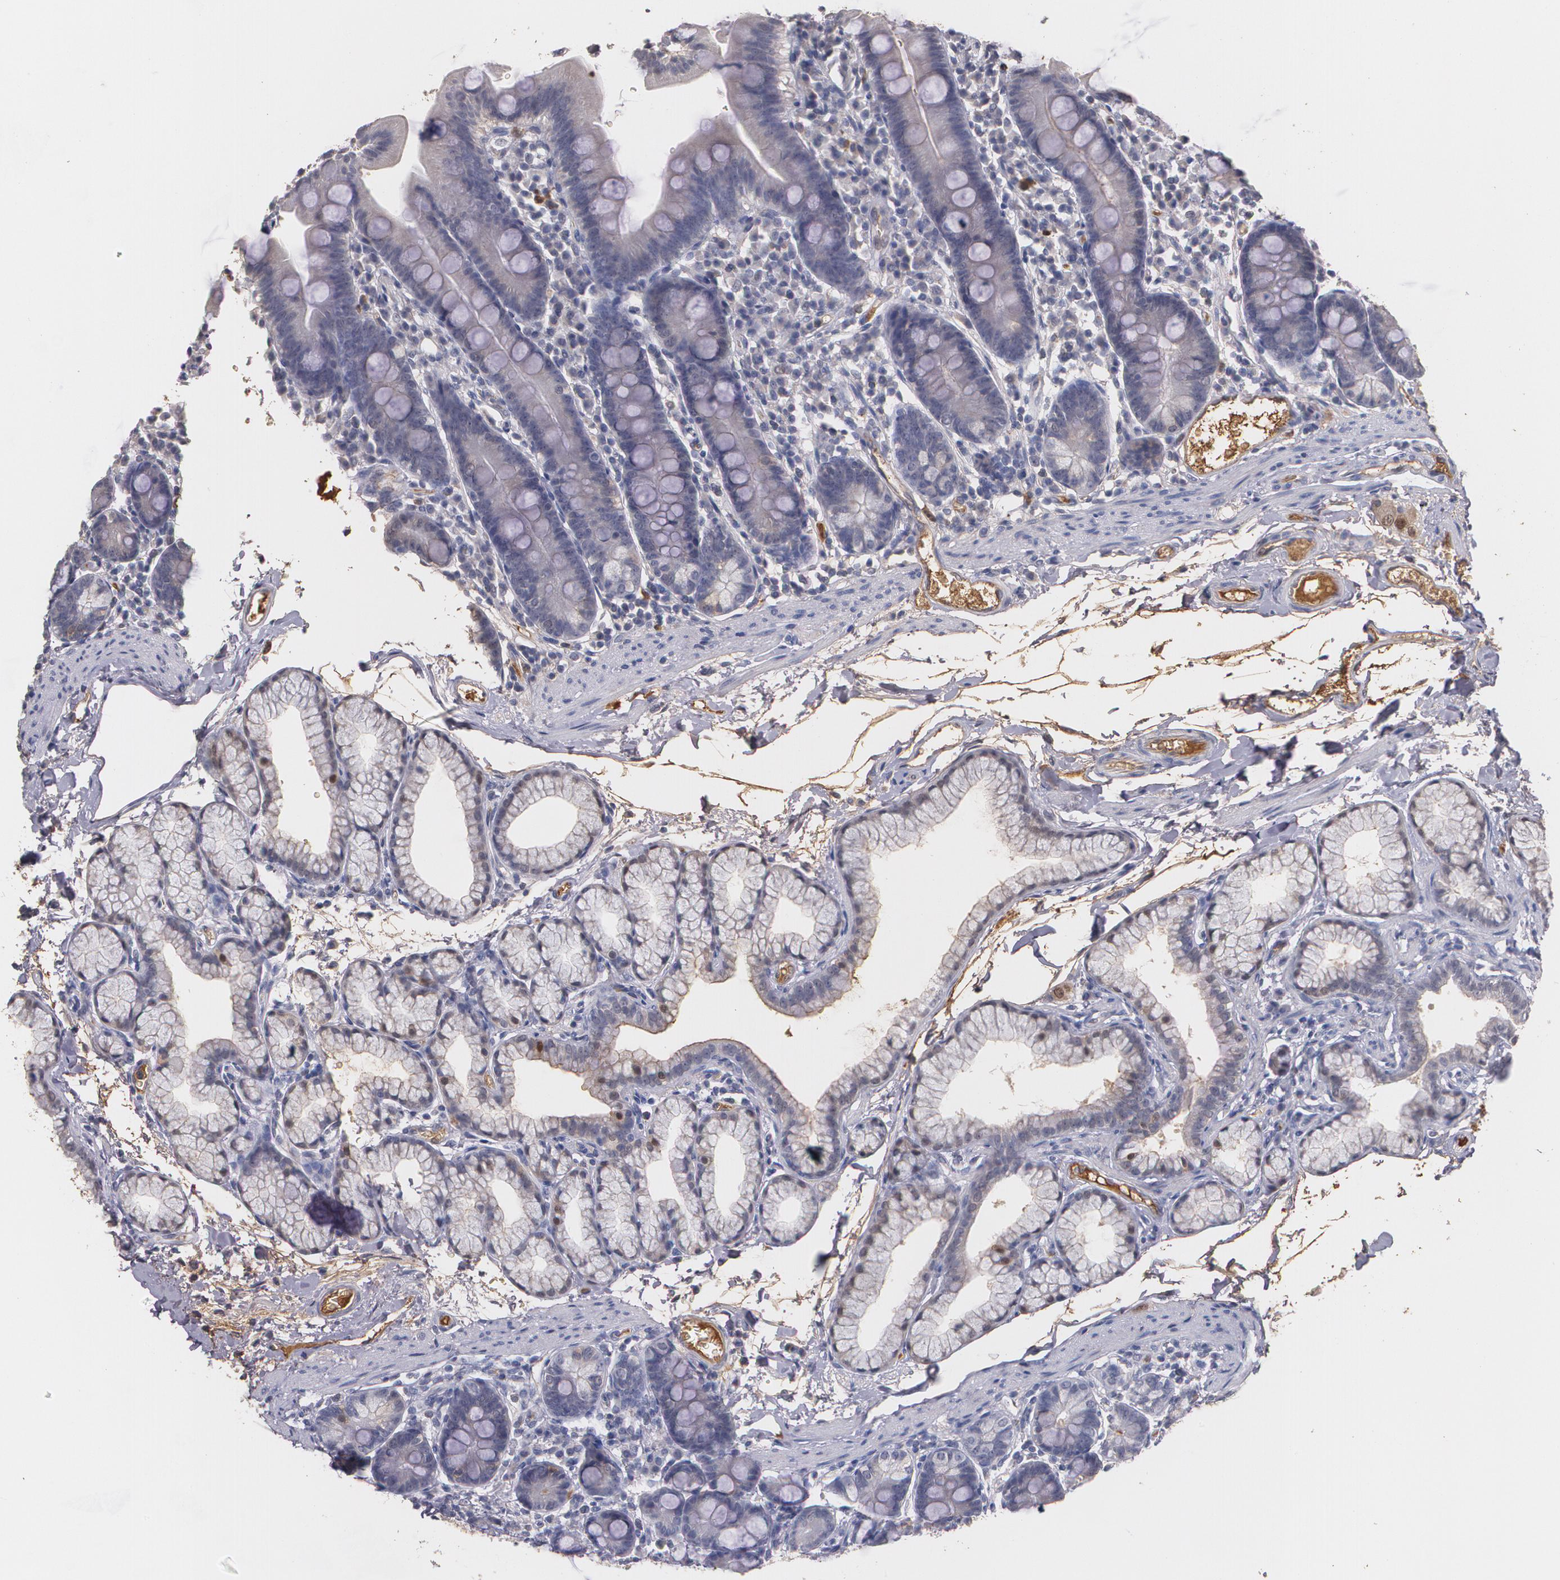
{"staining": {"intensity": "negative", "quantity": "none", "location": "none"}, "tissue": "duodenum", "cell_type": "Glandular cells", "image_type": "normal", "snomed": [{"axis": "morphology", "description": "Normal tissue, NOS"}, {"axis": "topography", "description": "Duodenum"}], "caption": "Immunohistochemical staining of normal duodenum demonstrates no significant positivity in glandular cells. The staining is performed using DAB brown chromogen with nuclei counter-stained in using hematoxylin.", "gene": "PTS", "patient": {"sex": "male", "age": 50}}